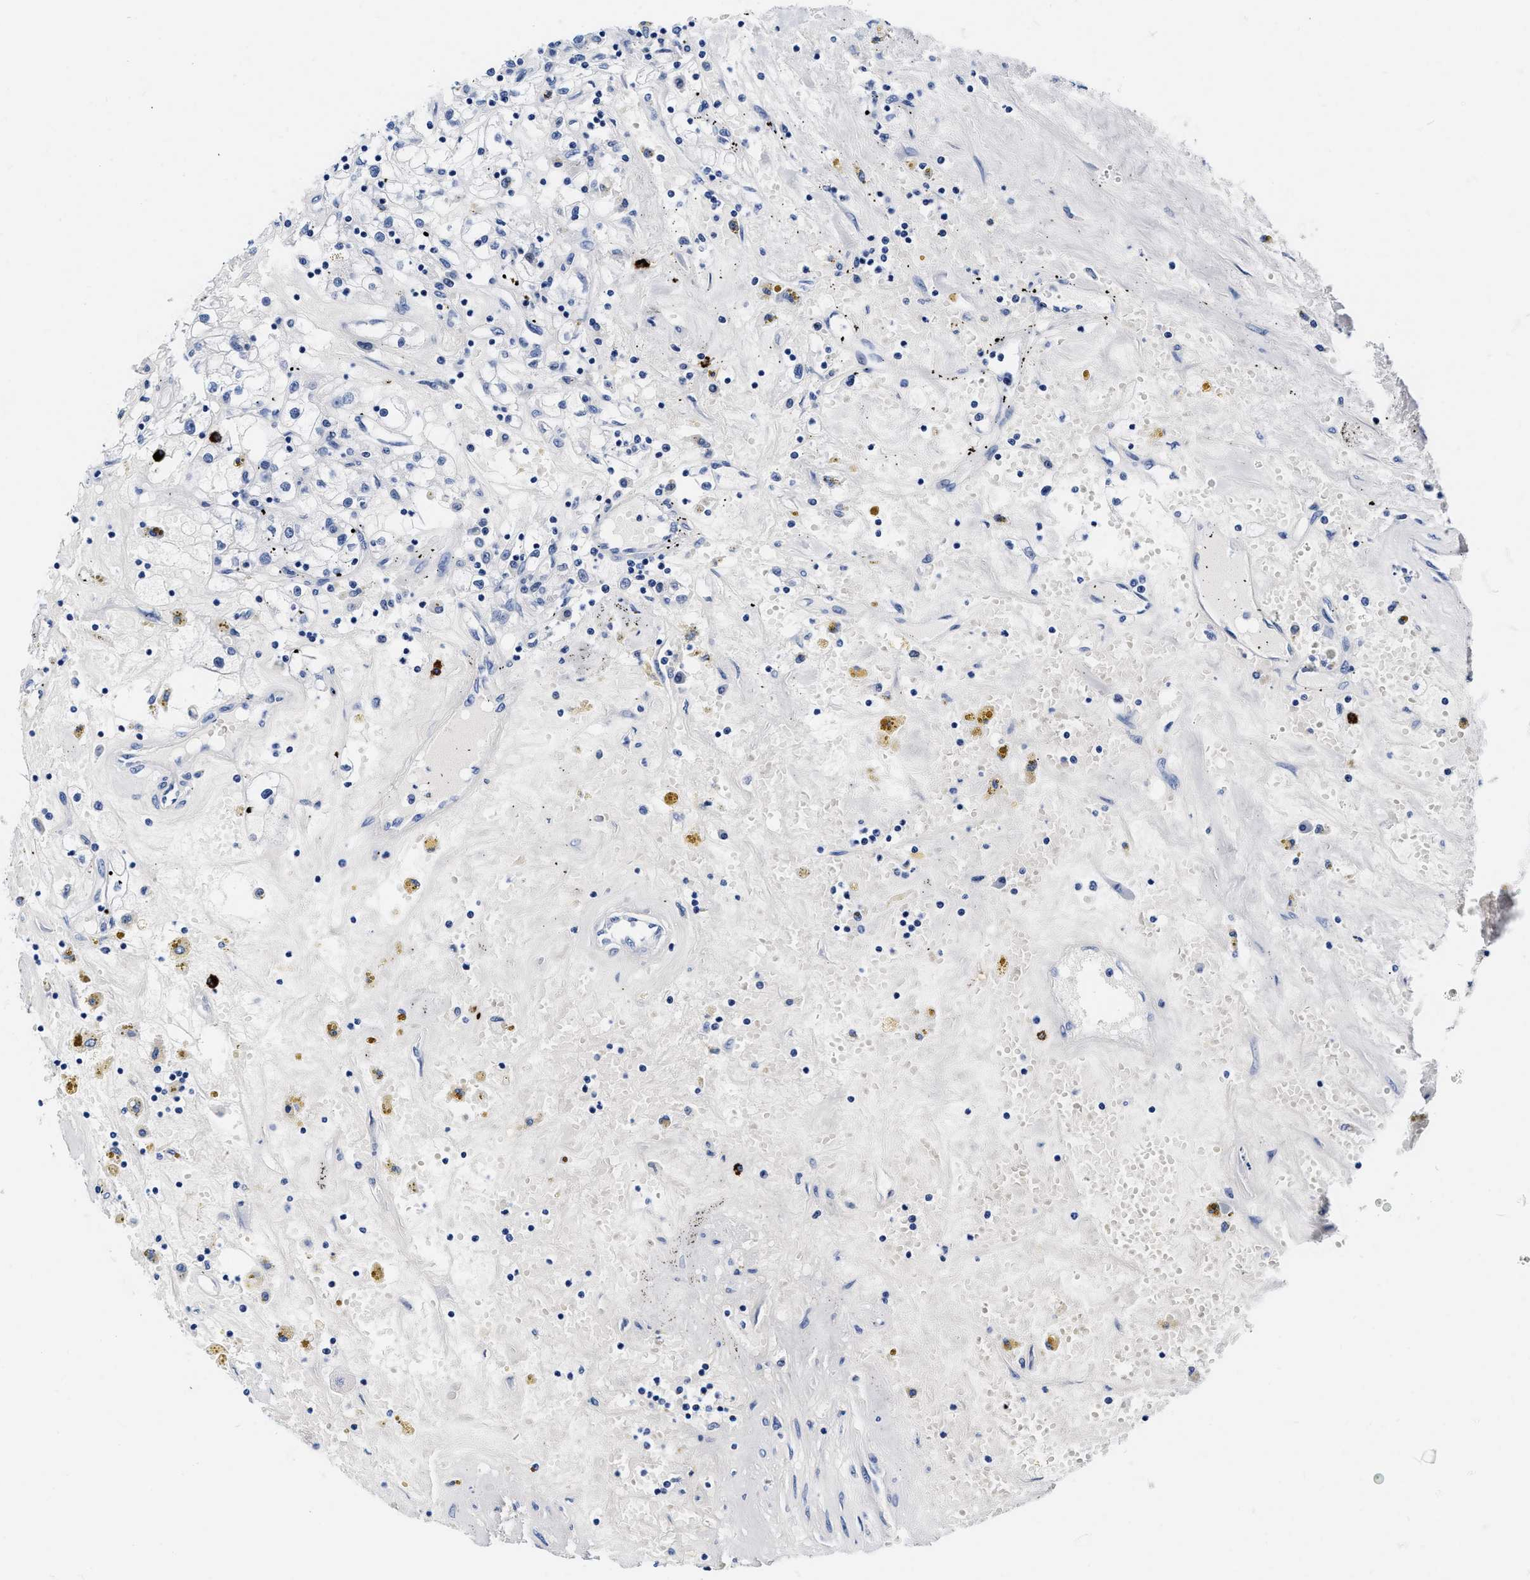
{"staining": {"intensity": "negative", "quantity": "none", "location": "none"}, "tissue": "renal cancer", "cell_type": "Tumor cells", "image_type": "cancer", "snomed": [{"axis": "morphology", "description": "Adenocarcinoma, NOS"}, {"axis": "topography", "description": "Kidney"}], "caption": "Human renal cancer stained for a protein using IHC shows no positivity in tumor cells.", "gene": "CER1", "patient": {"sex": "male", "age": 56}}